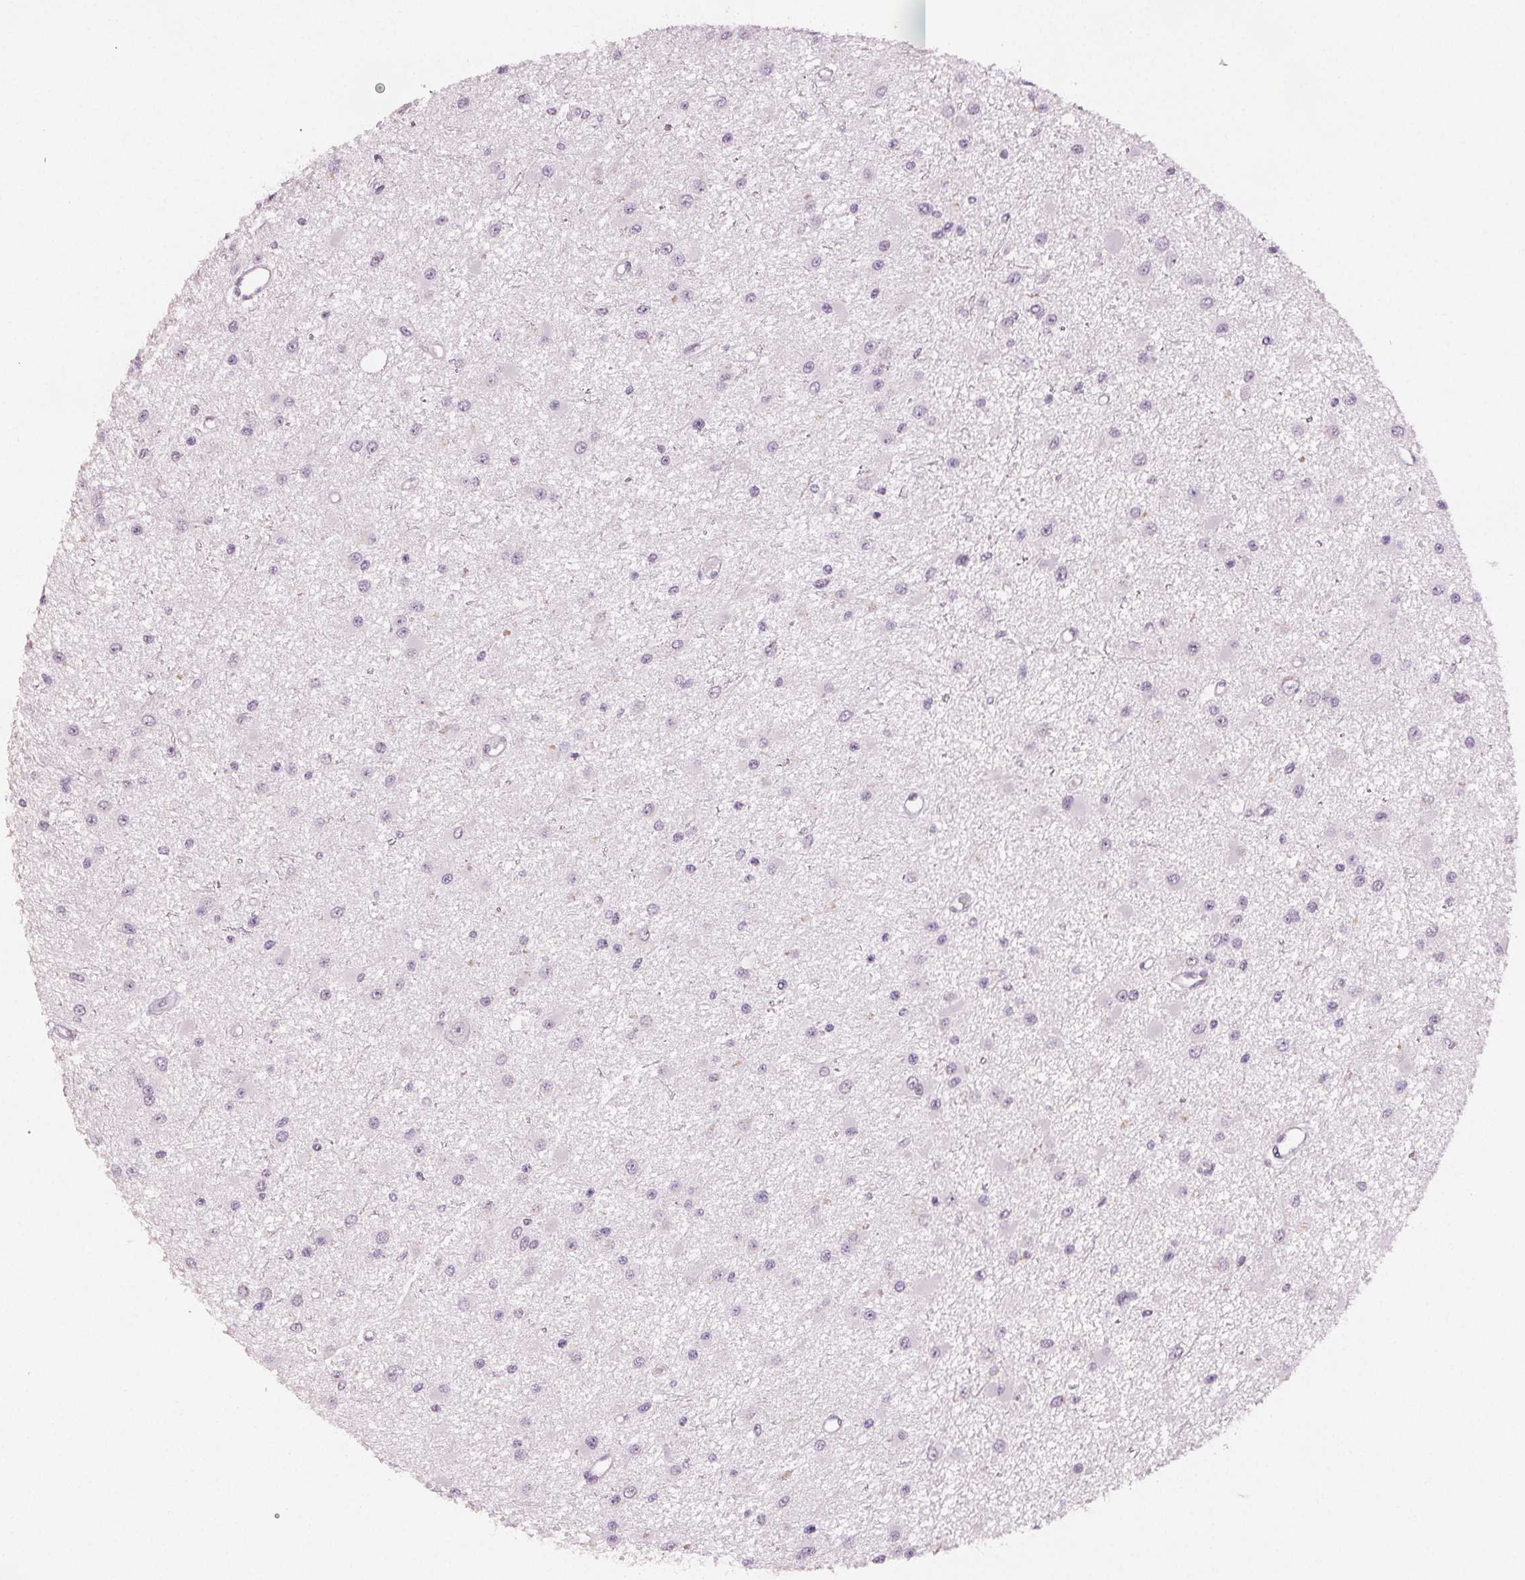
{"staining": {"intensity": "negative", "quantity": "none", "location": "none"}, "tissue": "glioma", "cell_type": "Tumor cells", "image_type": "cancer", "snomed": [{"axis": "morphology", "description": "Glioma, malignant, High grade"}, {"axis": "topography", "description": "Brain"}], "caption": "The histopathology image shows no significant expression in tumor cells of glioma.", "gene": "SCGN", "patient": {"sex": "male", "age": 54}}